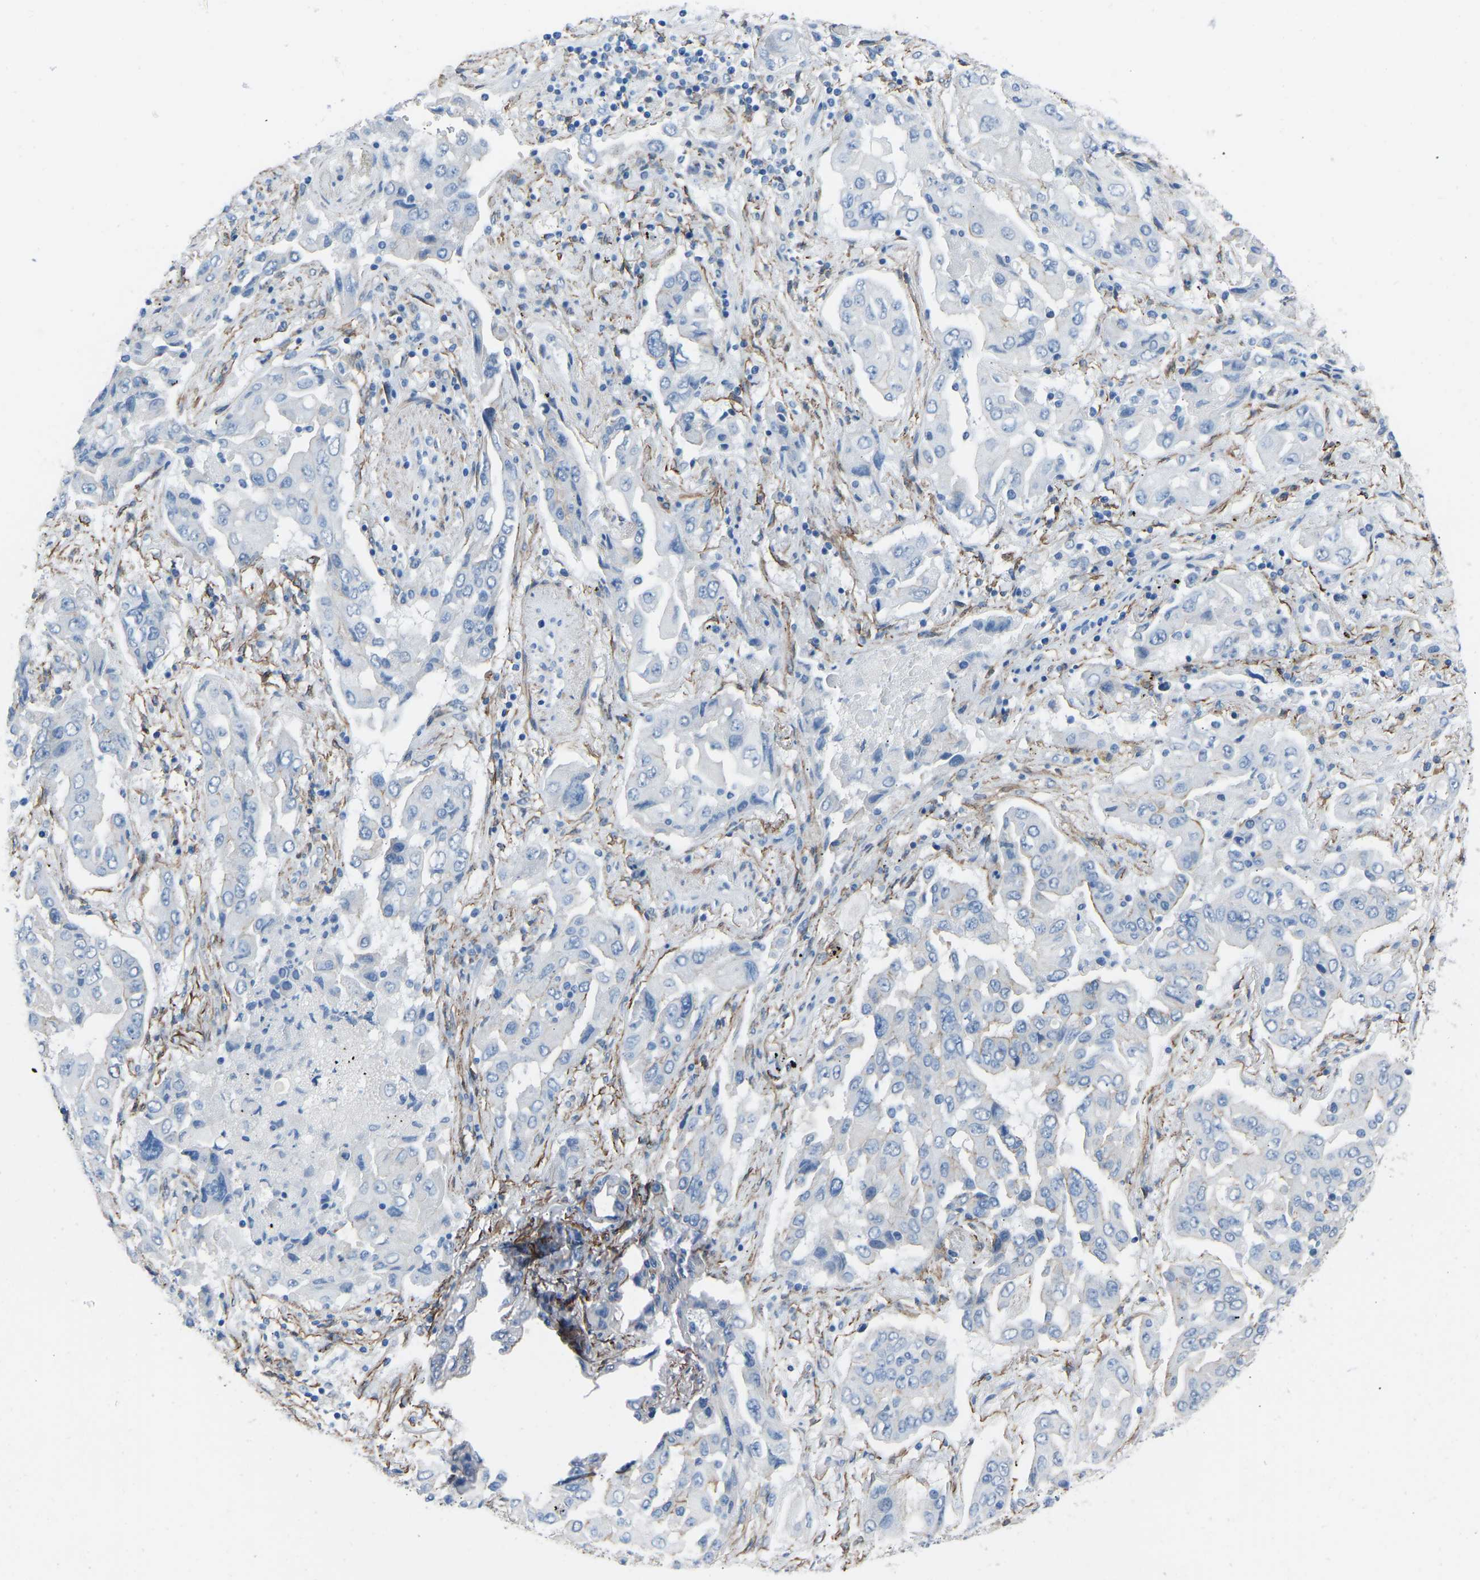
{"staining": {"intensity": "negative", "quantity": "none", "location": "none"}, "tissue": "lung cancer", "cell_type": "Tumor cells", "image_type": "cancer", "snomed": [{"axis": "morphology", "description": "Adenocarcinoma, NOS"}, {"axis": "topography", "description": "Lung"}], "caption": "The immunohistochemistry (IHC) image has no significant staining in tumor cells of adenocarcinoma (lung) tissue.", "gene": "MYH10", "patient": {"sex": "female", "age": 65}}